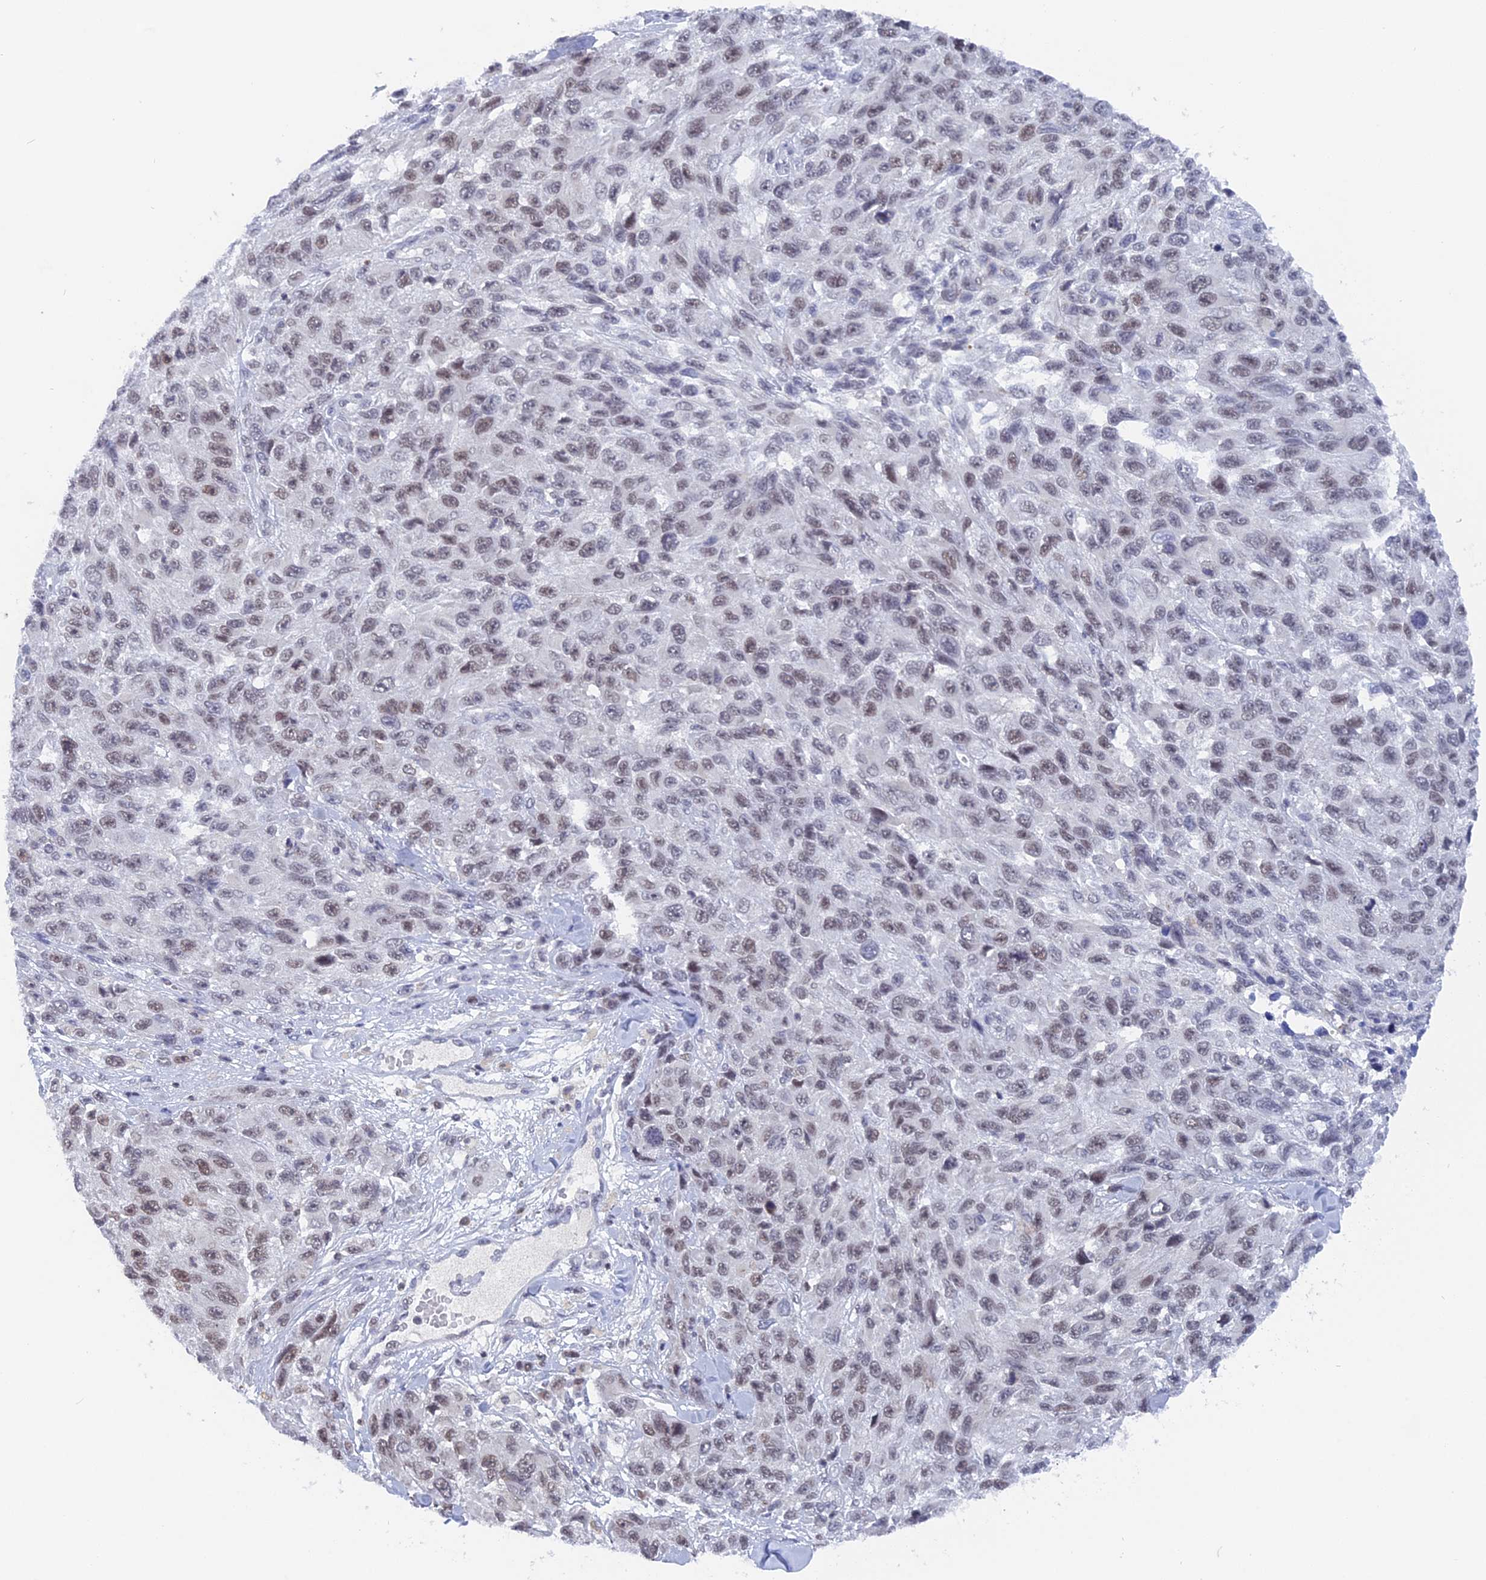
{"staining": {"intensity": "weak", "quantity": "25%-75%", "location": "nuclear"}, "tissue": "melanoma", "cell_type": "Tumor cells", "image_type": "cancer", "snomed": [{"axis": "morphology", "description": "Malignant melanoma, NOS"}, {"axis": "topography", "description": "Skin"}], "caption": "Tumor cells show weak nuclear staining in approximately 25%-75% of cells in malignant melanoma. Immunohistochemistry (ihc) stains the protein in brown and the nuclei are stained blue.", "gene": "BRD2", "patient": {"sex": "female", "age": 96}}